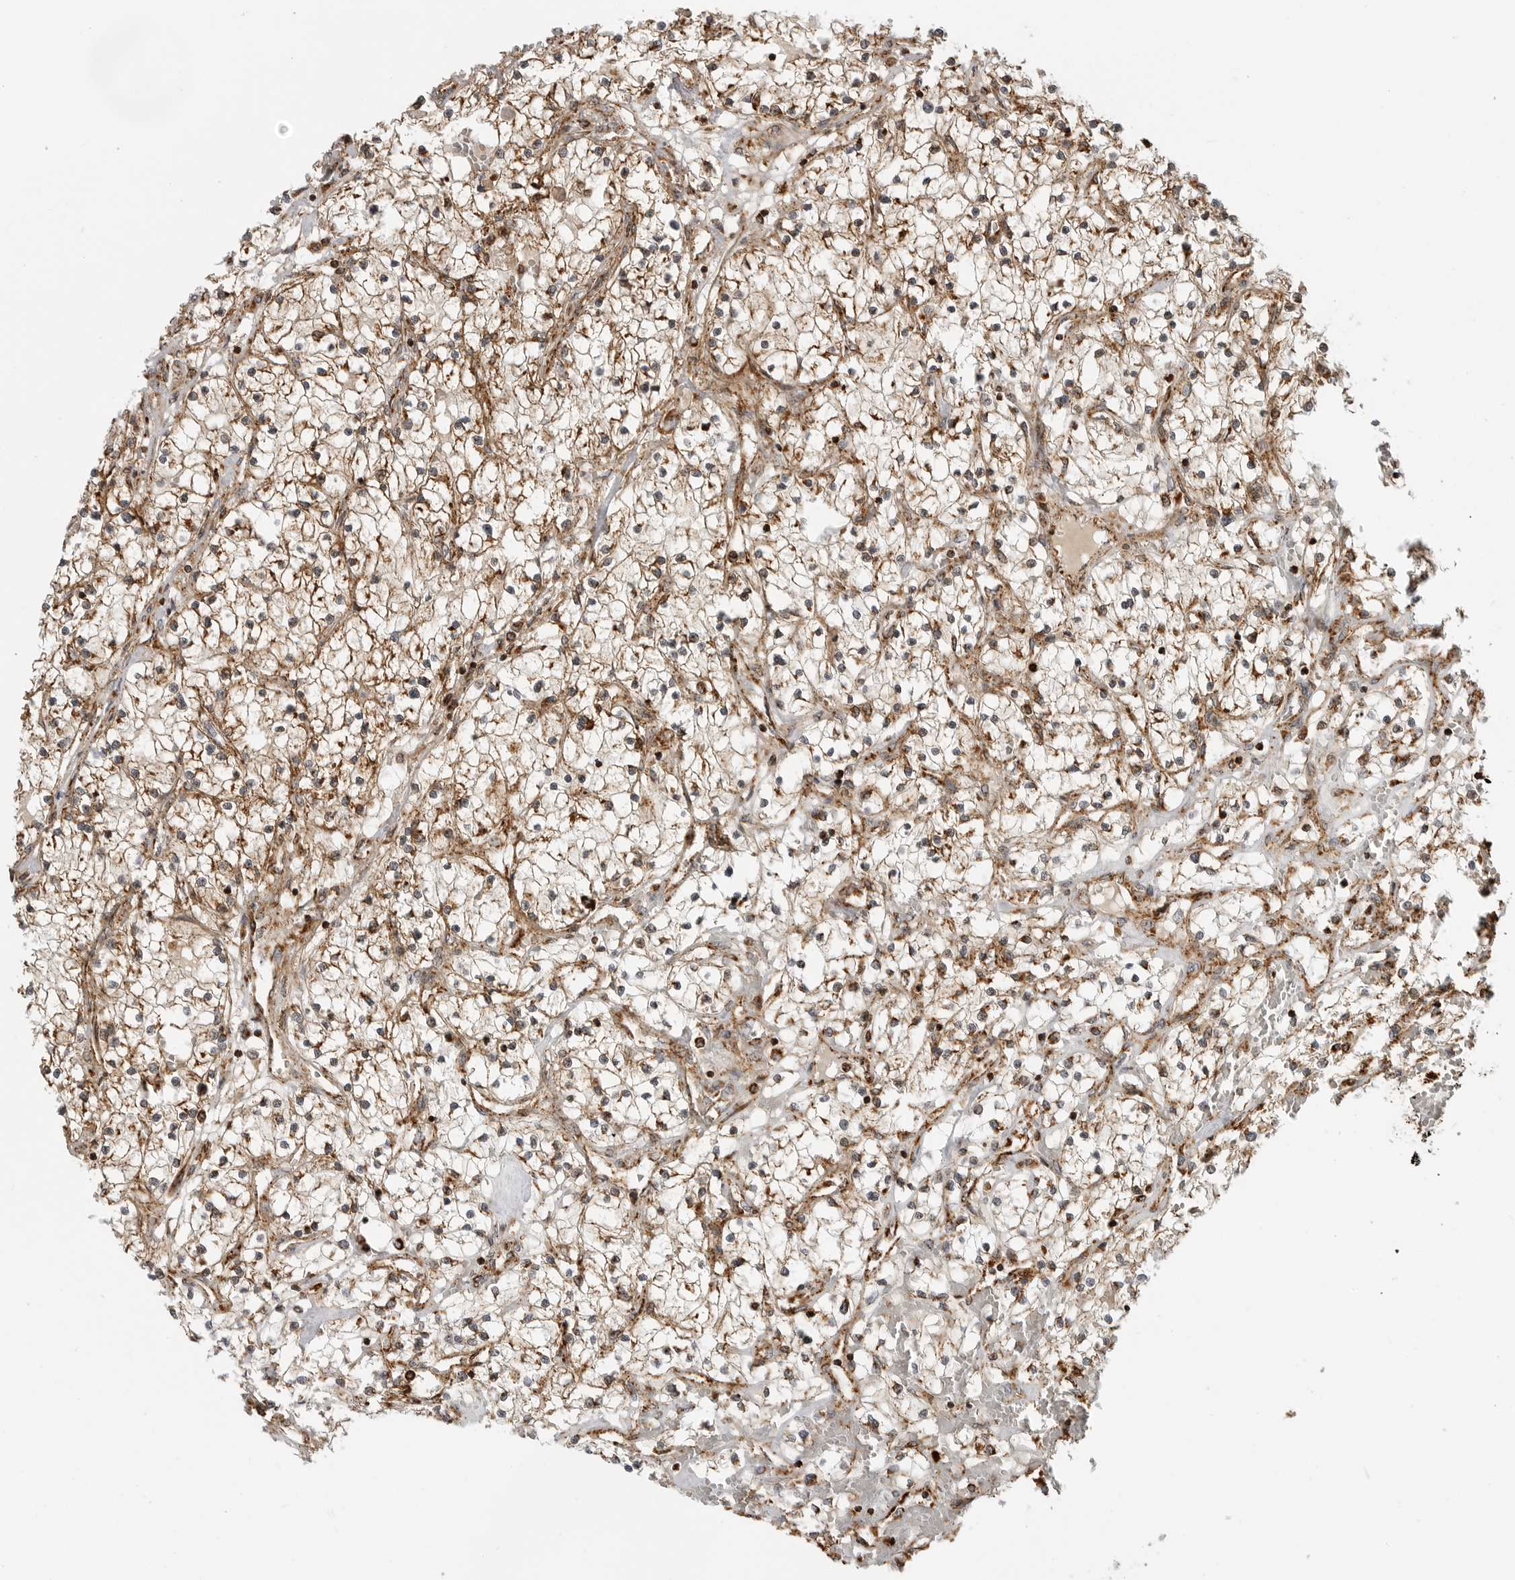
{"staining": {"intensity": "moderate", "quantity": ">75%", "location": "cytoplasmic/membranous"}, "tissue": "renal cancer", "cell_type": "Tumor cells", "image_type": "cancer", "snomed": [{"axis": "morphology", "description": "Normal tissue, NOS"}, {"axis": "morphology", "description": "Adenocarcinoma, NOS"}, {"axis": "topography", "description": "Kidney"}], "caption": "Renal cancer stained with a brown dye displays moderate cytoplasmic/membranous positive expression in about >75% of tumor cells.", "gene": "BMP2K", "patient": {"sex": "male", "age": 68}}